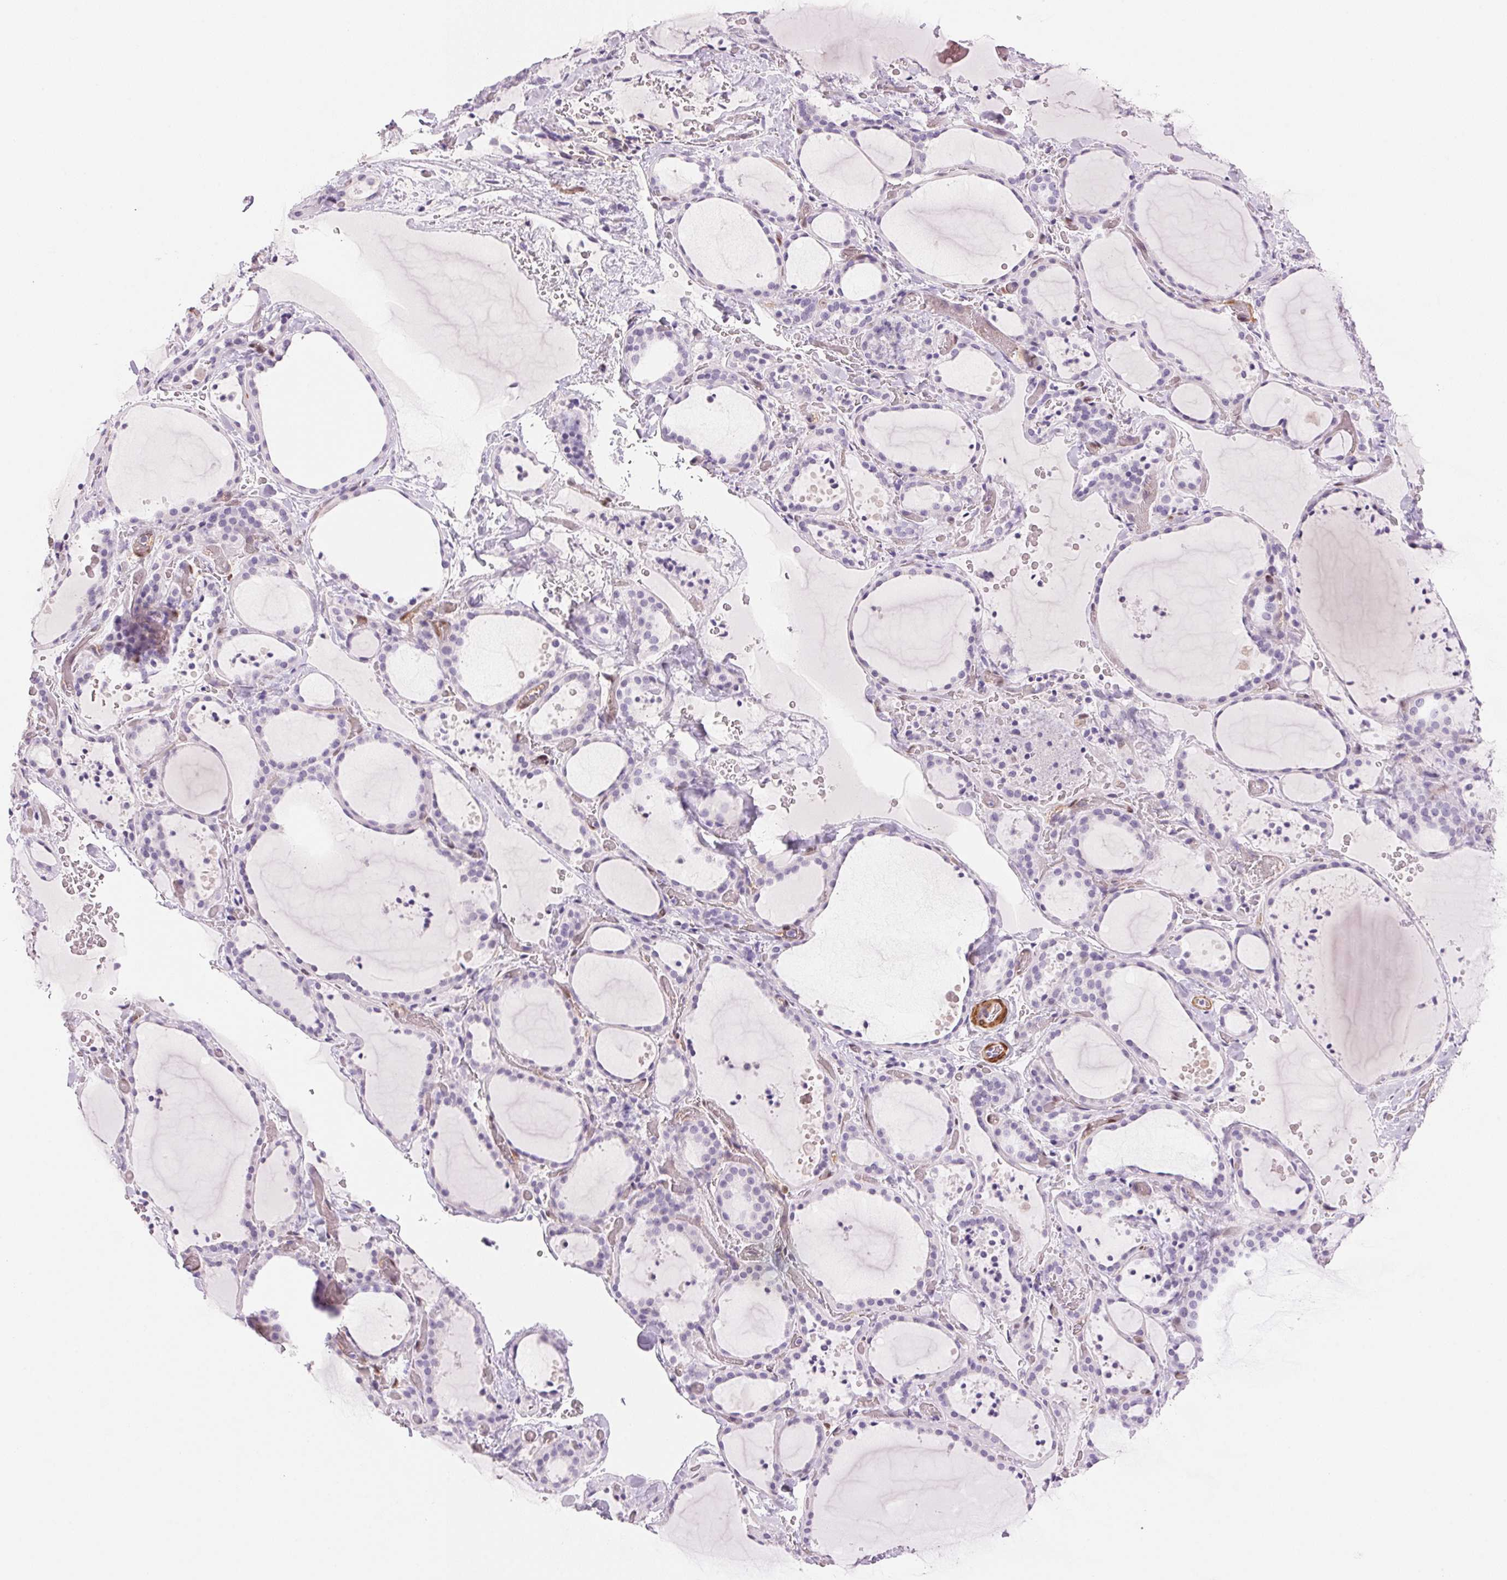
{"staining": {"intensity": "negative", "quantity": "none", "location": "none"}, "tissue": "thyroid gland", "cell_type": "Glandular cells", "image_type": "normal", "snomed": [{"axis": "morphology", "description": "Normal tissue, NOS"}, {"axis": "topography", "description": "Thyroid gland"}], "caption": "Immunohistochemistry histopathology image of unremarkable thyroid gland: thyroid gland stained with DAB displays no significant protein expression in glandular cells.", "gene": "SMTN", "patient": {"sex": "female", "age": 36}}